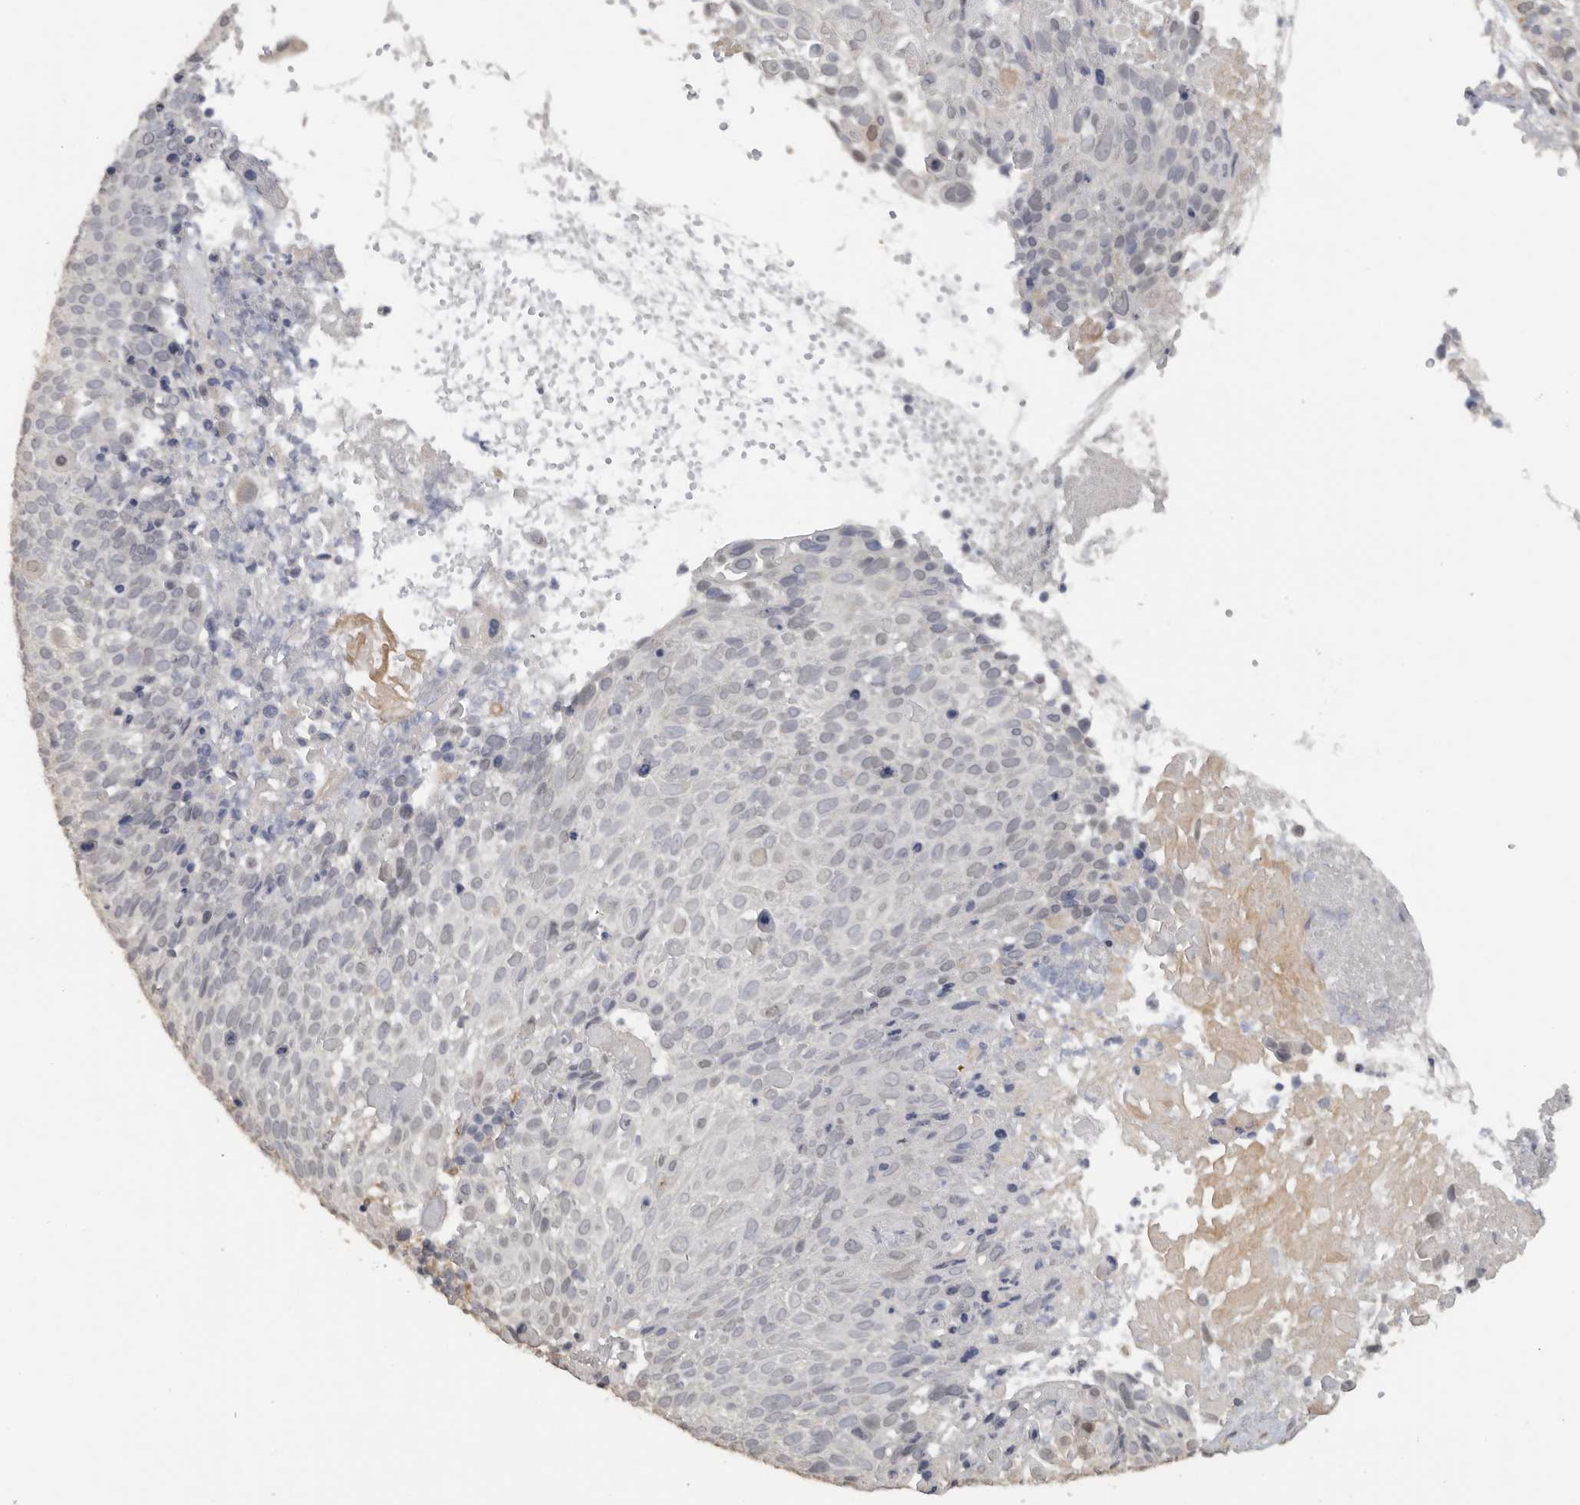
{"staining": {"intensity": "negative", "quantity": "none", "location": "none"}, "tissue": "cervical cancer", "cell_type": "Tumor cells", "image_type": "cancer", "snomed": [{"axis": "morphology", "description": "Squamous cell carcinoma, NOS"}, {"axis": "topography", "description": "Cervix"}], "caption": "High magnification brightfield microscopy of squamous cell carcinoma (cervical) stained with DAB (3,3'-diaminobenzidine) (brown) and counterstained with hematoxylin (blue): tumor cells show no significant positivity.", "gene": "DYRK2", "patient": {"sex": "female", "age": 74}}